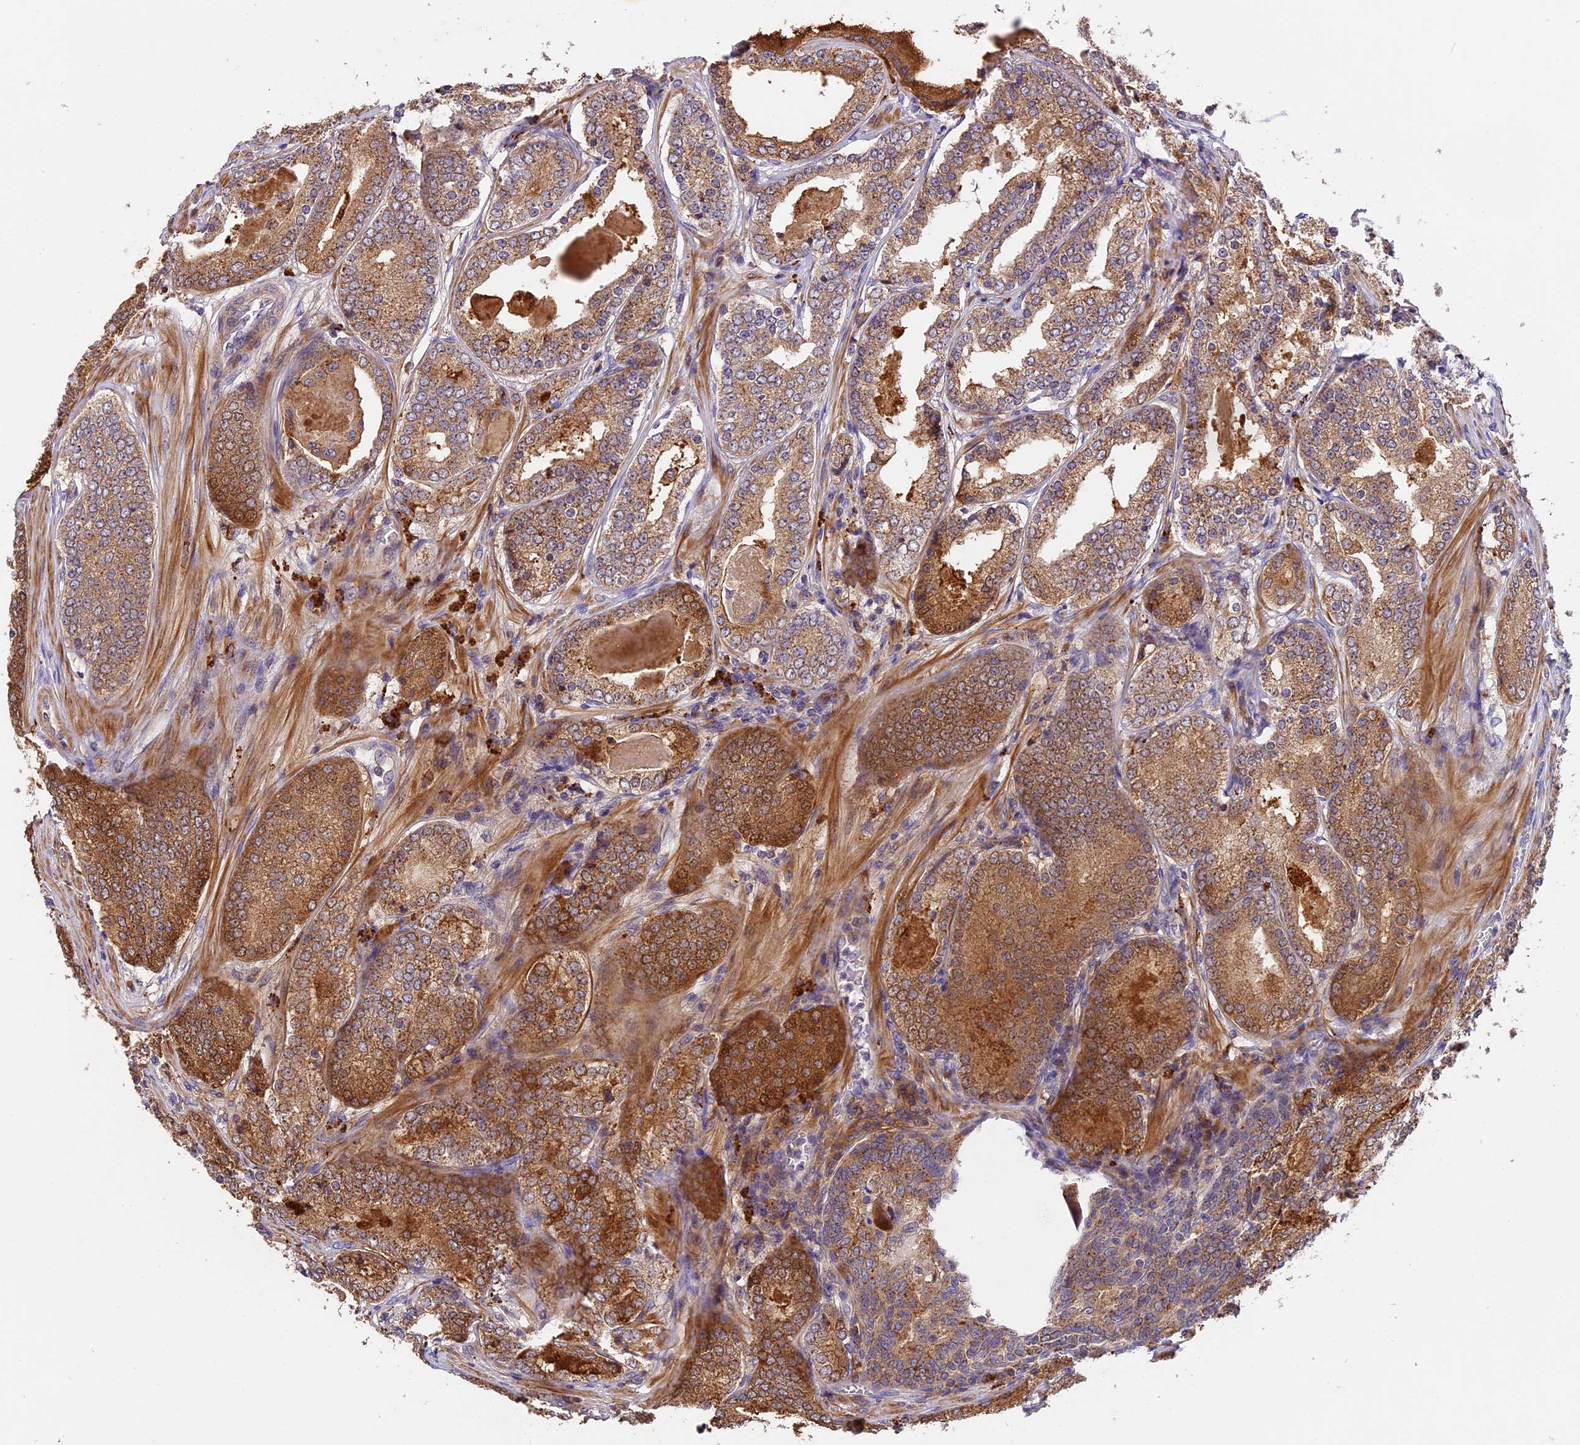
{"staining": {"intensity": "strong", "quantity": ">75%", "location": "cytoplasmic/membranous"}, "tissue": "prostate cancer", "cell_type": "Tumor cells", "image_type": "cancer", "snomed": [{"axis": "morphology", "description": "Adenocarcinoma, Low grade"}, {"axis": "topography", "description": "Prostate"}], "caption": "Prostate cancer stained with immunohistochemistry (IHC) displays strong cytoplasmic/membranous expression in approximately >75% of tumor cells. (Brightfield microscopy of DAB IHC at high magnification).", "gene": "COPE", "patient": {"sex": "male", "age": 68}}